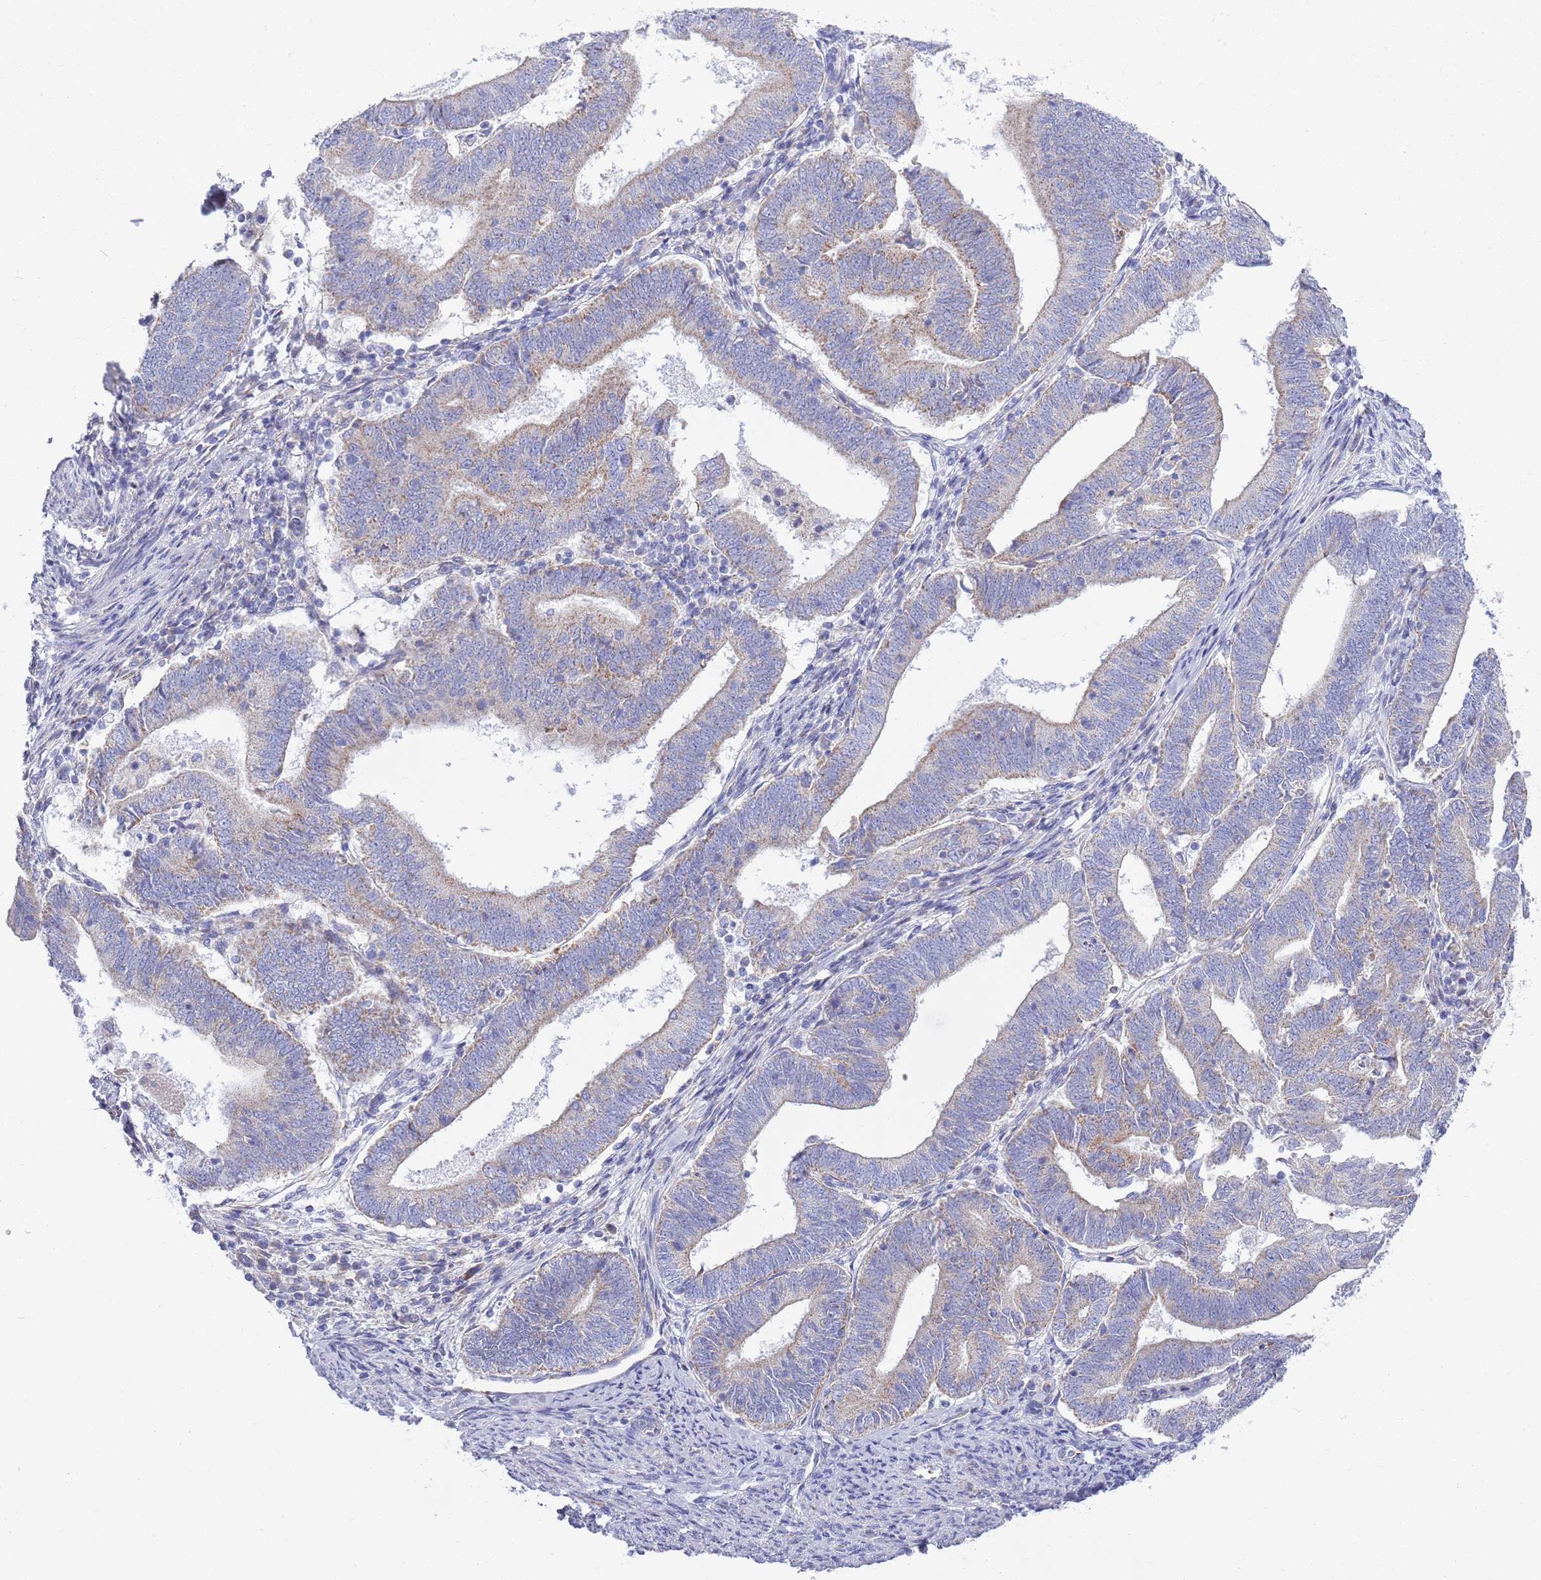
{"staining": {"intensity": "moderate", "quantity": "<25%", "location": "cytoplasmic/membranous"}, "tissue": "endometrial cancer", "cell_type": "Tumor cells", "image_type": "cancer", "snomed": [{"axis": "morphology", "description": "Adenocarcinoma, NOS"}, {"axis": "topography", "description": "Endometrium"}], "caption": "Human endometrial cancer stained with a protein marker displays moderate staining in tumor cells.", "gene": "EMC8", "patient": {"sex": "female", "age": 70}}